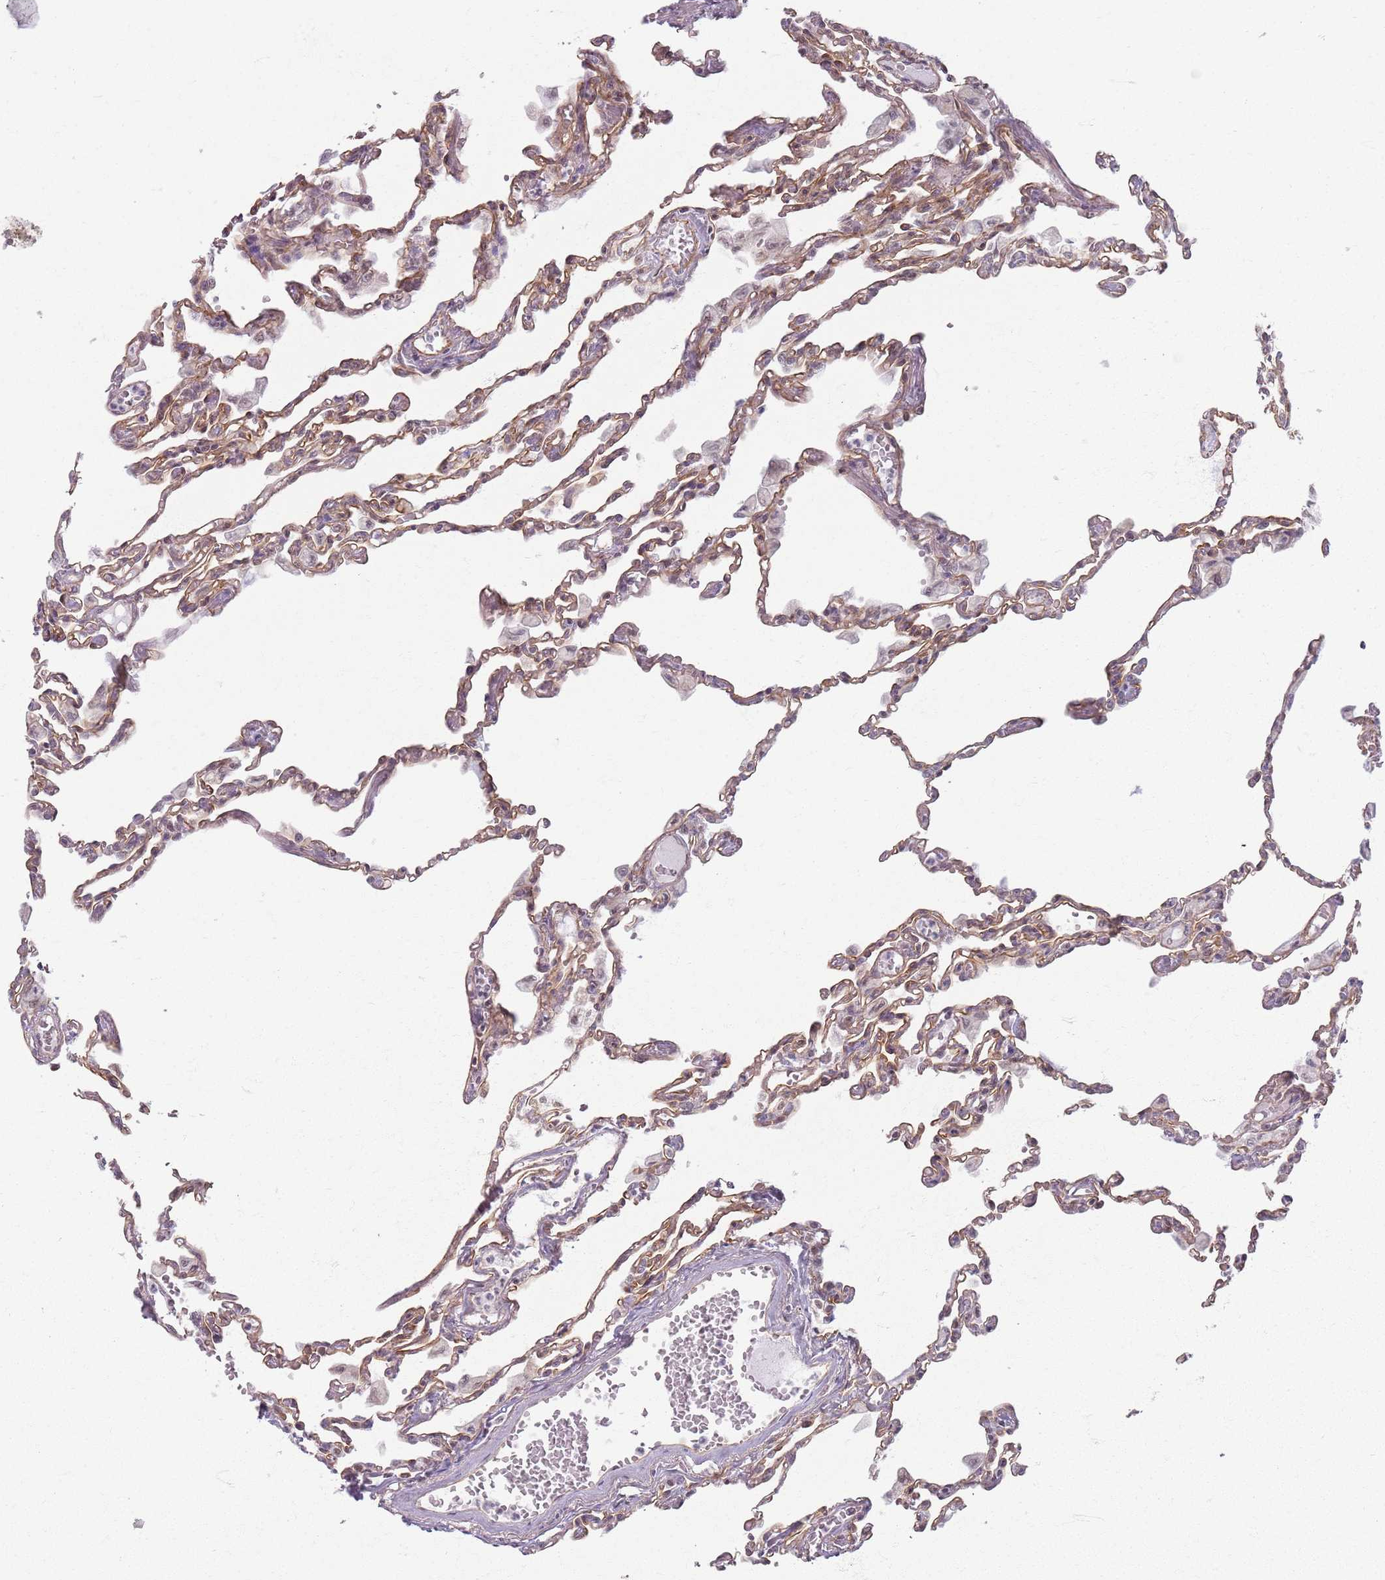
{"staining": {"intensity": "moderate", "quantity": "25%-75%", "location": "cytoplasmic/membranous"}, "tissue": "lung", "cell_type": "Alveolar cells", "image_type": "normal", "snomed": [{"axis": "morphology", "description": "Normal tissue, NOS"}, {"axis": "topography", "description": "Bronchus"}, {"axis": "topography", "description": "Lung"}], "caption": "Brown immunohistochemical staining in benign lung shows moderate cytoplasmic/membranous positivity in approximately 25%-75% of alveolar cells. (IHC, brightfield microscopy, high magnification).", "gene": "KCNA5", "patient": {"sex": "female", "age": 49}}